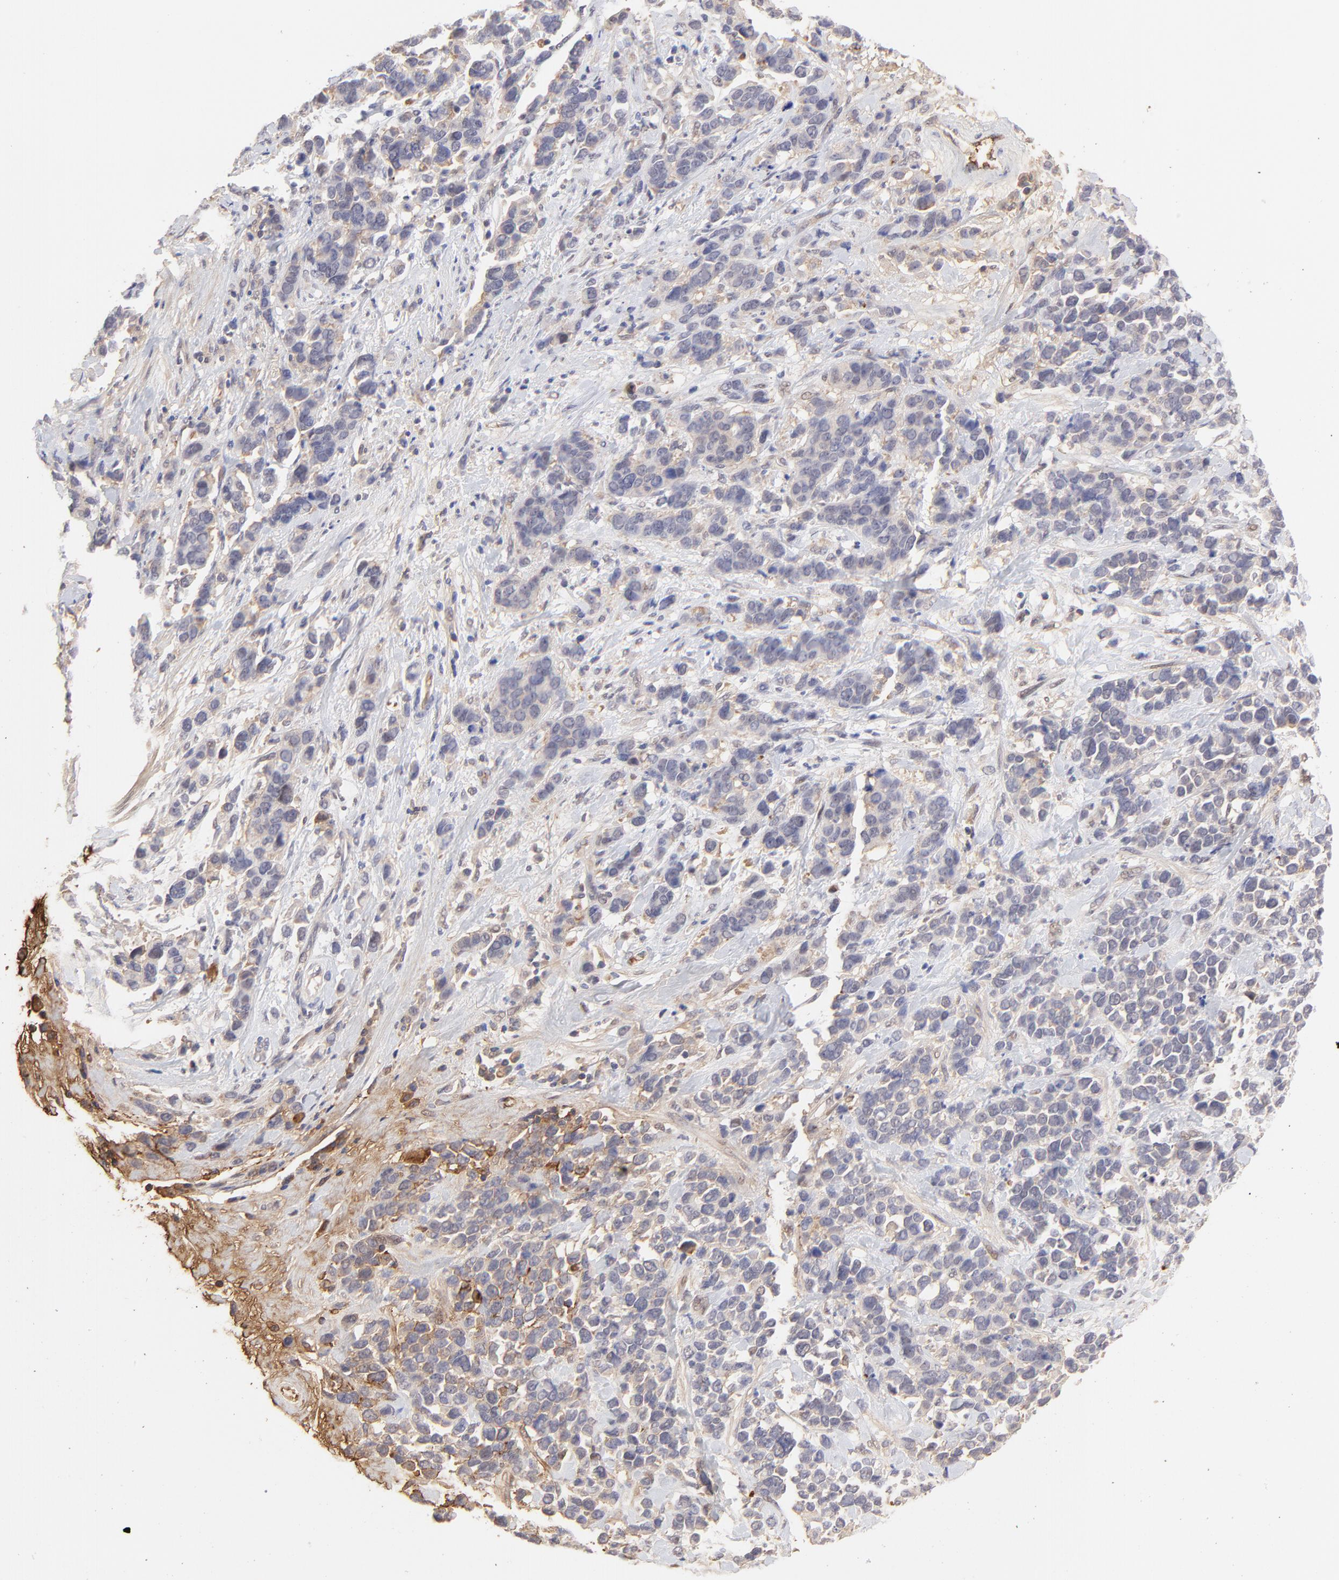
{"staining": {"intensity": "negative", "quantity": "none", "location": "none"}, "tissue": "stomach cancer", "cell_type": "Tumor cells", "image_type": "cancer", "snomed": [{"axis": "morphology", "description": "Adenocarcinoma, NOS"}, {"axis": "topography", "description": "Stomach, upper"}], "caption": "Human adenocarcinoma (stomach) stained for a protein using immunohistochemistry displays no expression in tumor cells.", "gene": "PSMD14", "patient": {"sex": "male", "age": 71}}